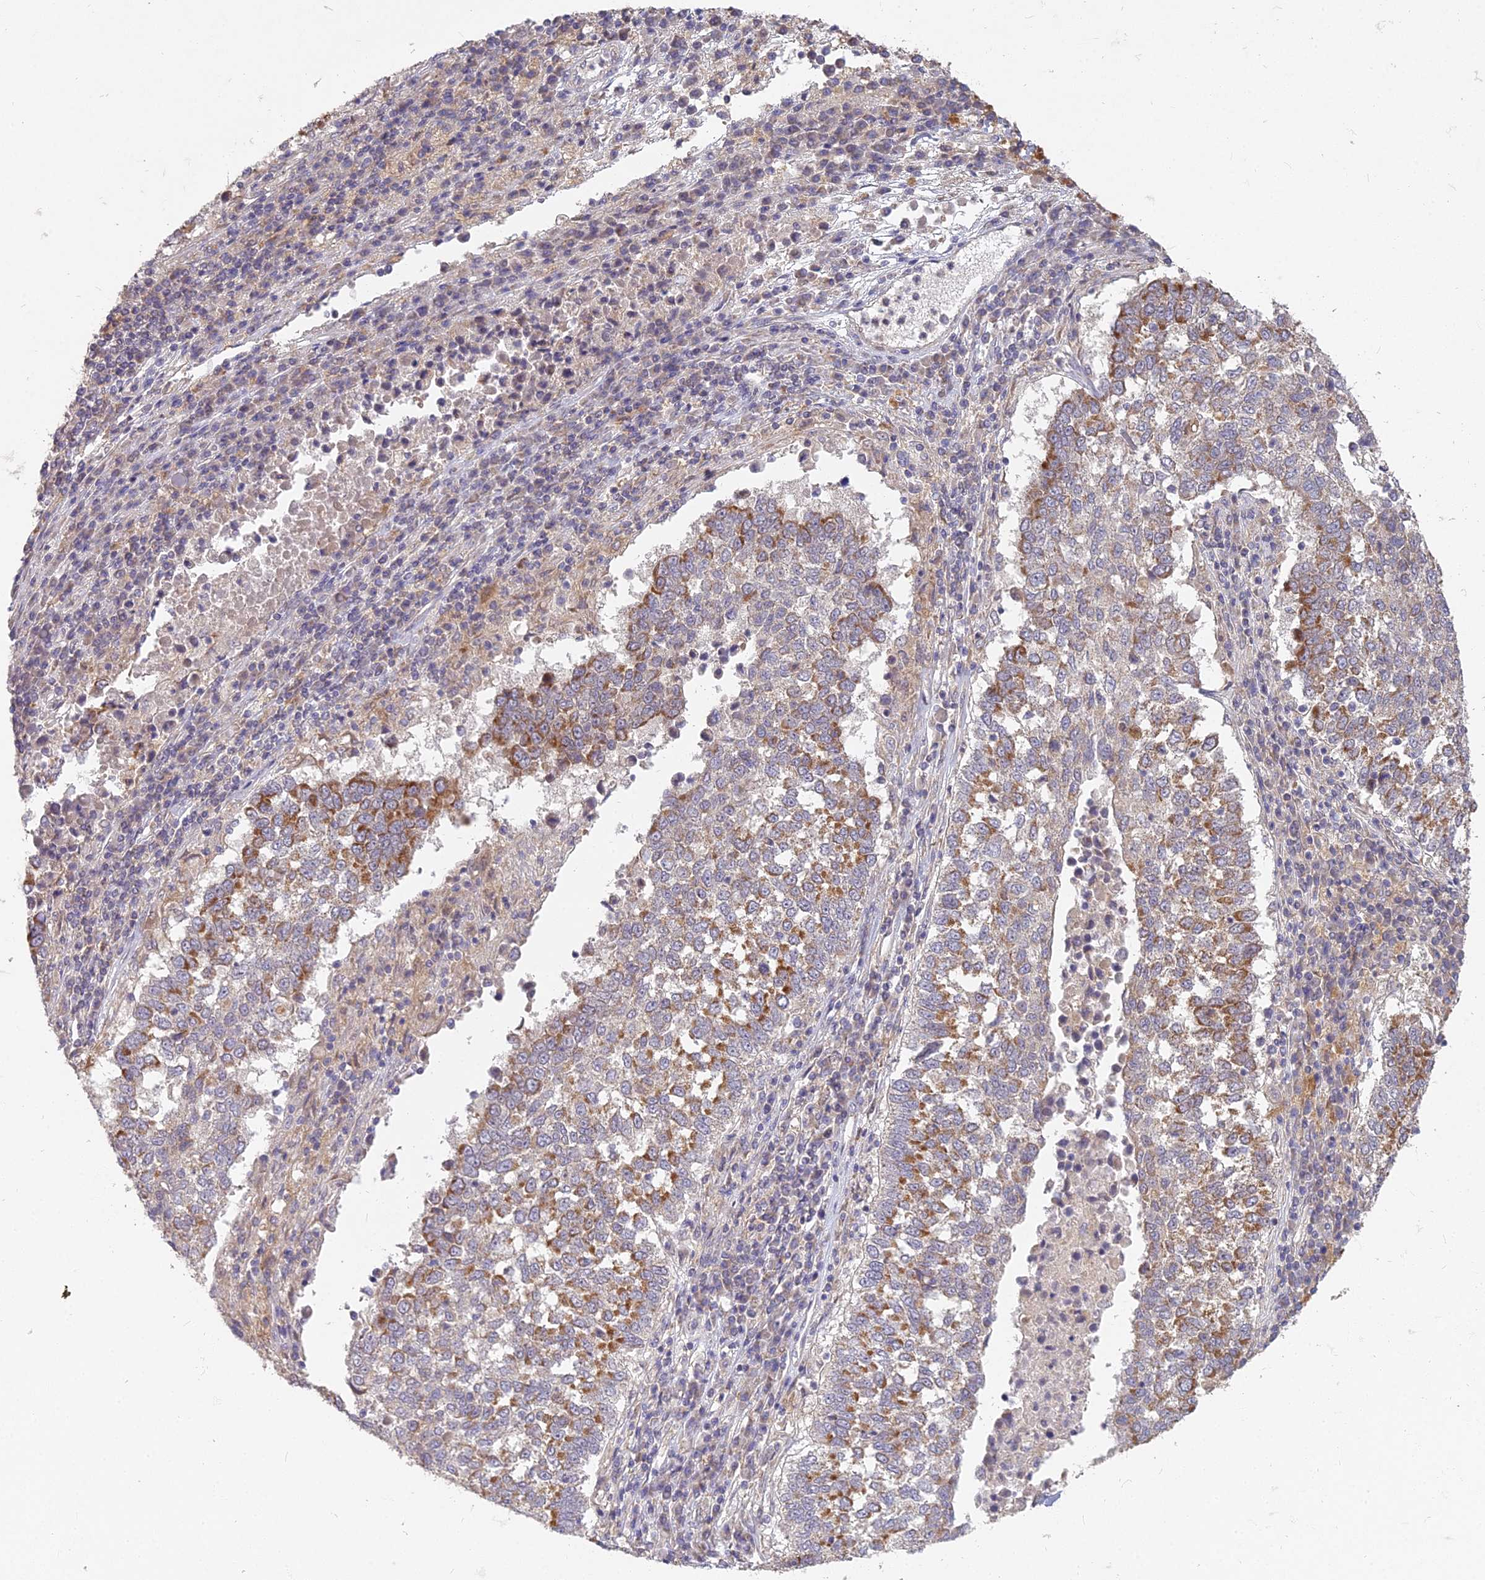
{"staining": {"intensity": "moderate", "quantity": ">75%", "location": "cytoplasmic/membranous"}, "tissue": "lung cancer", "cell_type": "Tumor cells", "image_type": "cancer", "snomed": [{"axis": "morphology", "description": "Squamous cell carcinoma, NOS"}, {"axis": "topography", "description": "Lung"}], "caption": "Tumor cells reveal medium levels of moderate cytoplasmic/membranous expression in about >75% of cells in human squamous cell carcinoma (lung). The staining is performed using DAB brown chromogen to label protein expression. The nuclei are counter-stained blue using hematoxylin.", "gene": "MICU2", "patient": {"sex": "male", "age": 73}}